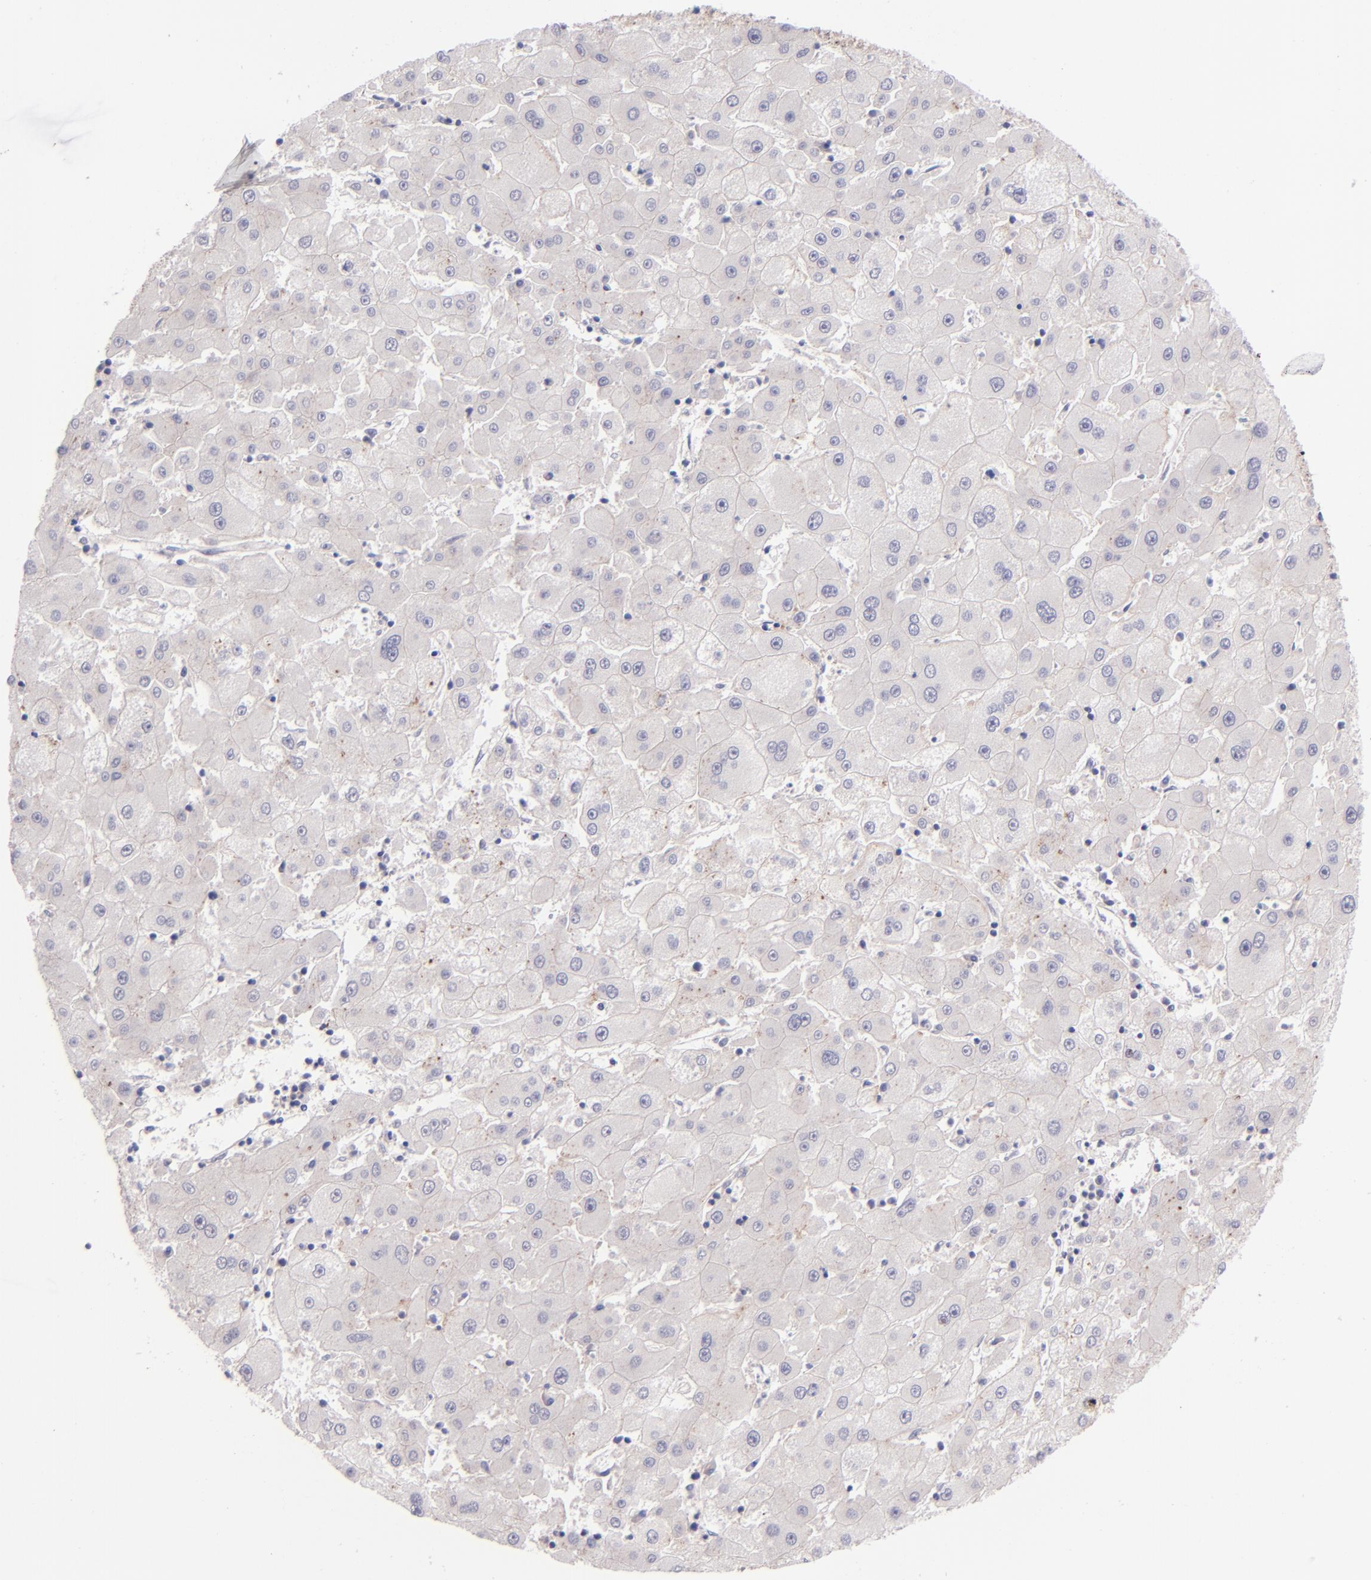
{"staining": {"intensity": "negative", "quantity": "none", "location": "none"}, "tissue": "liver cancer", "cell_type": "Tumor cells", "image_type": "cancer", "snomed": [{"axis": "morphology", "description": "Carcinoma, Hepatocellular, NOS"}, {"axis": "topography", "description": "Liver"}], "caption": "Tumor cells show no significant staining in liver cancer (hepatocellular carcinoma). The staining was performed using DAB to visualize the protein expression in brown, while the nuclei were stained in blue with hematoxylin (Magnification: 20x).", "gene": "SHC1", "patient": {"sex": "male", "age": 72}}